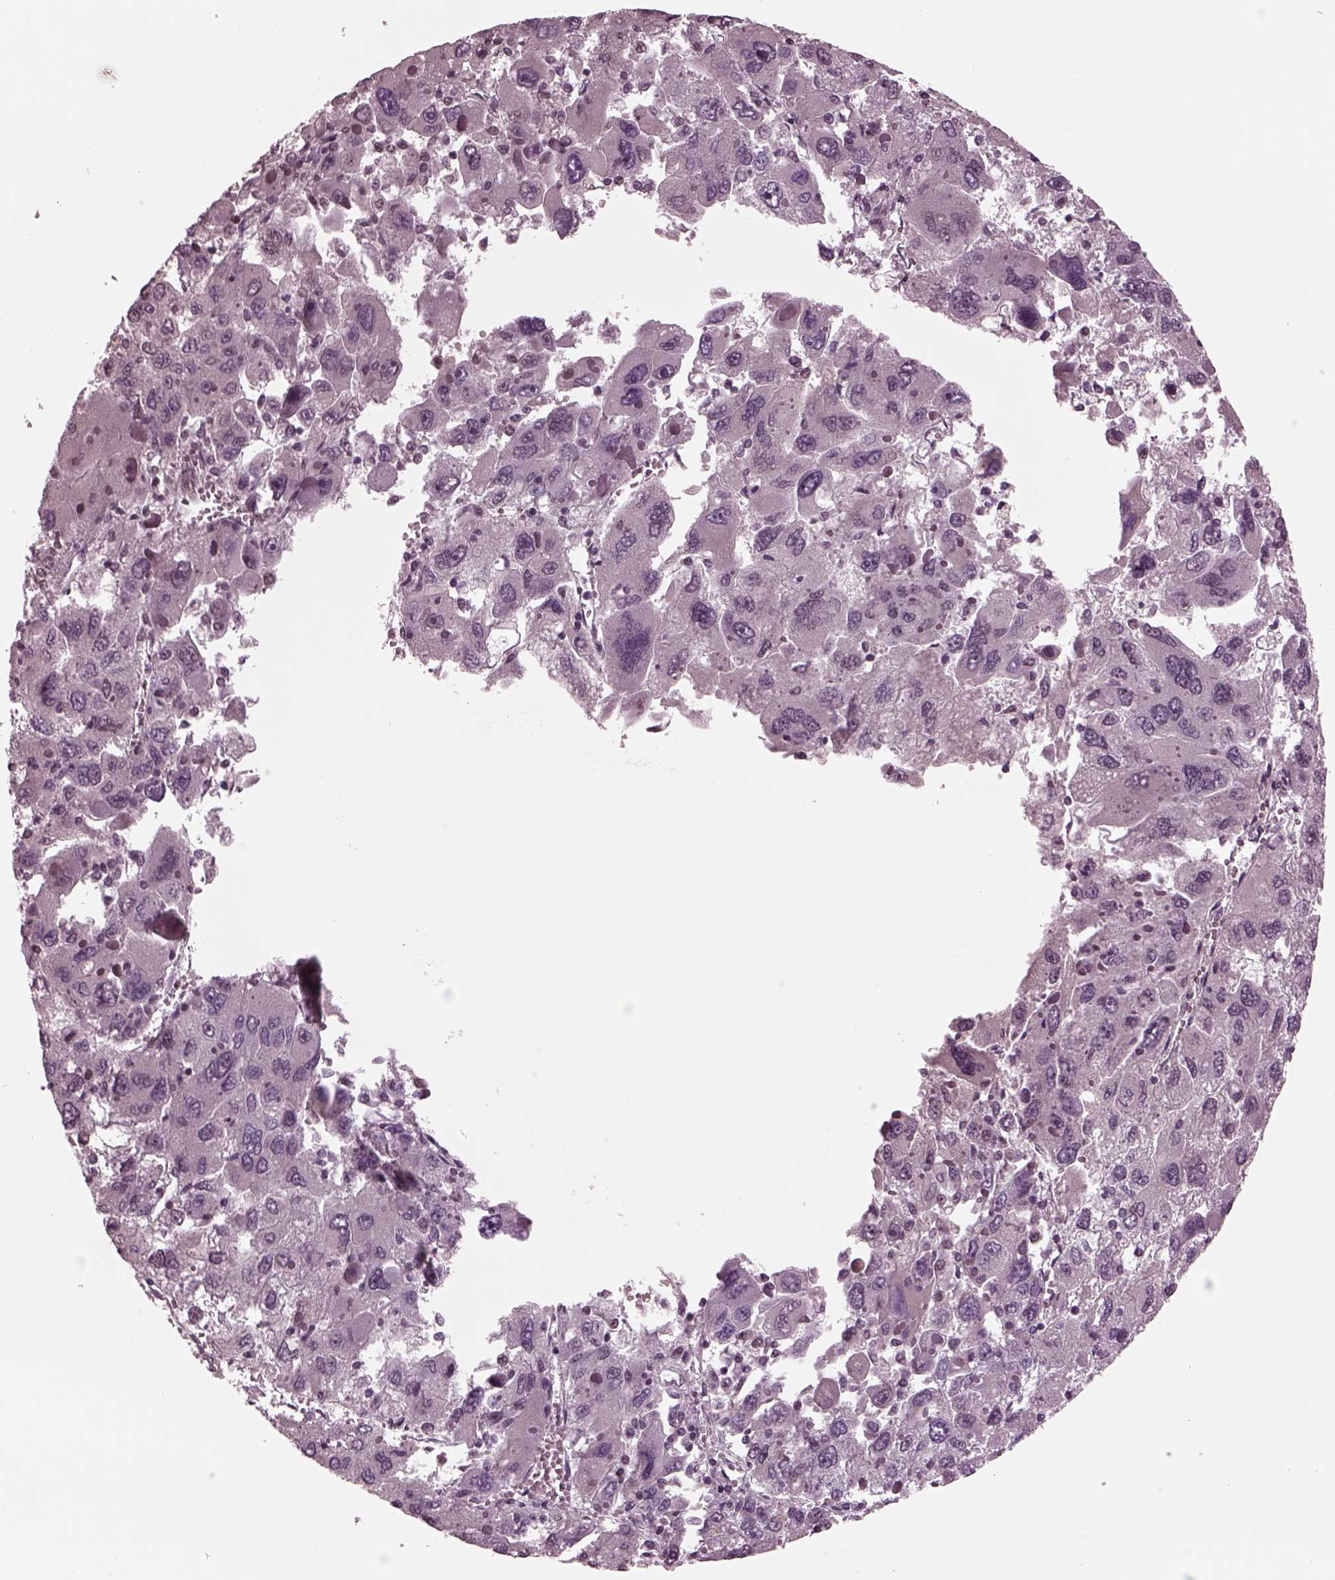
{"staining": {"intensity": "negative", "quantity": "none", "location": "none"}, "tissue": "liver cancer", "cell_type": "Tumor cells", "image_type": "cancer", "snomed": [{"axis": "morphology", "description": "Carcinoma, Hepatocellular, NOS"}, {"axis": "topography", "description": "Liver"}], "caption": "The image displays no staining of tumor cells in liver cancer (hepatocellular carcinoma).", "gene": "NAP1L5", "patient": {"sex": "female", "age": 41}}